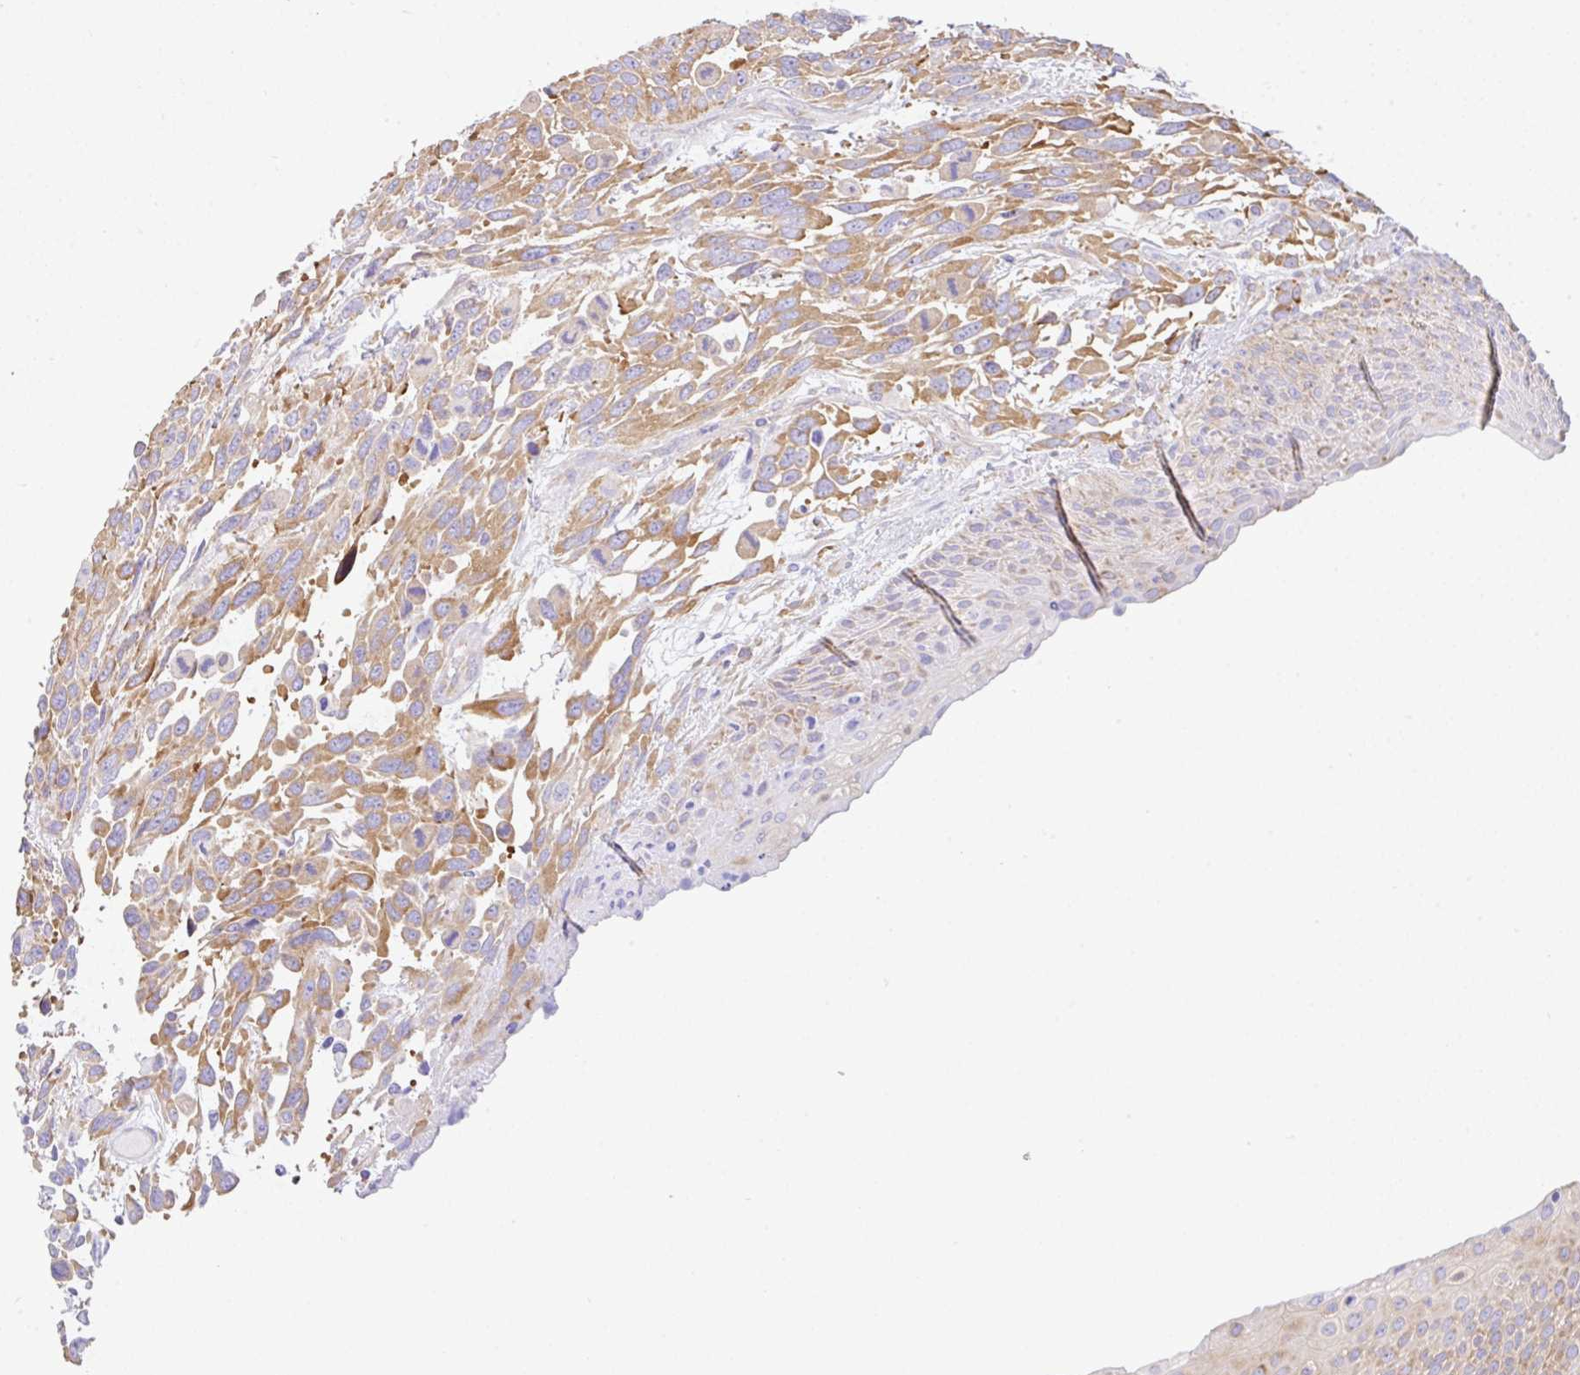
{"staining": {"intensity": "moderate", "quantity": ">75%", "location": "cytoplasmic/membranous"}, "tissue": "urothelial cancer", "cell_type": "Tumor cells", "image_type": "cancer", "snomed": [{"axis": "morphology", "description": "Urothelial carcinoma, High grade"}, {"axis": "topography", "description": "Urinary bladder"}], "caption": "Urothelial cancer stained with a brown dye shows moderate cytoplasmic/membranous positive staining in about >75% of tumor cells.", "gene": "GFPT2", "patient": {"sex": "female", "age": 70}}